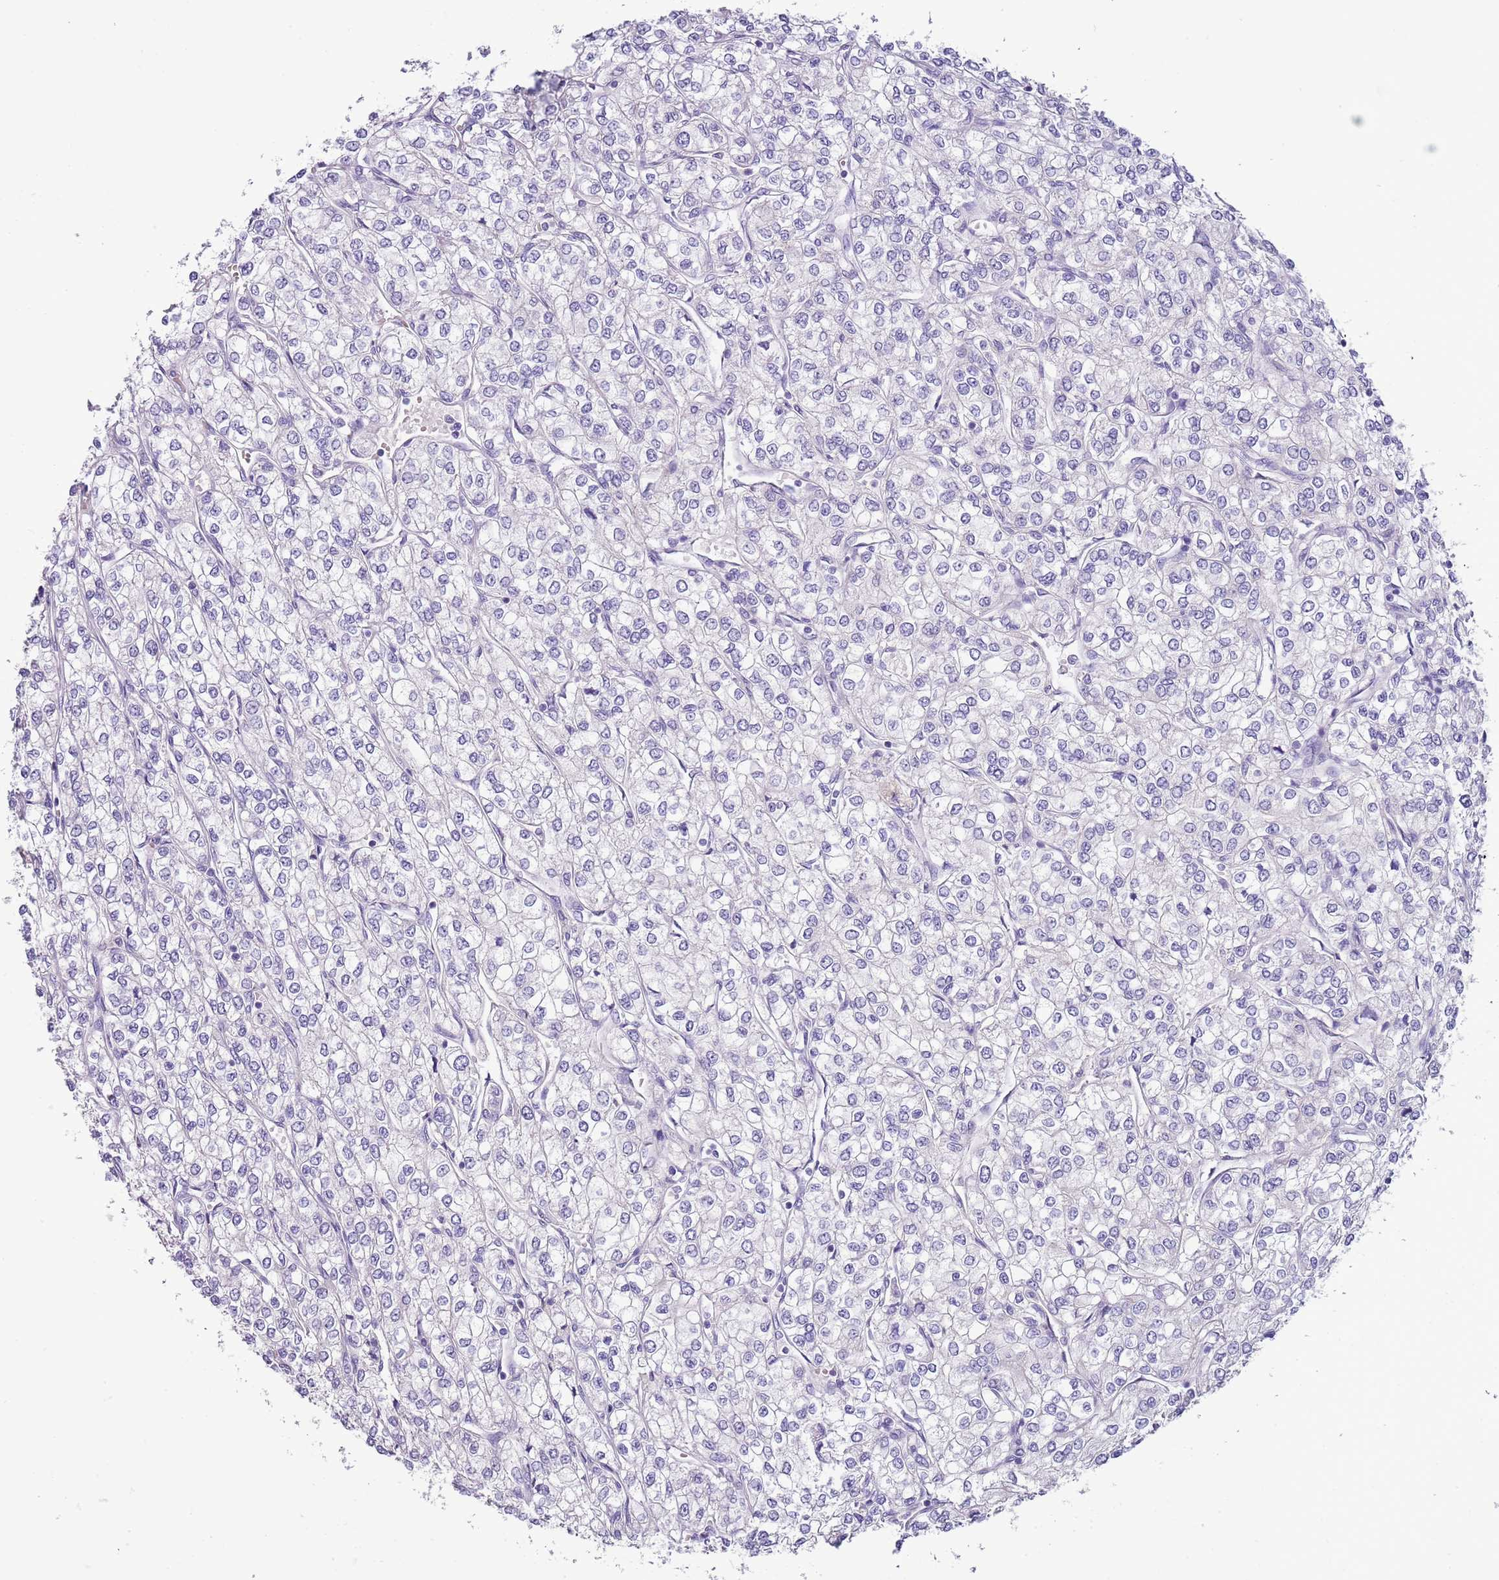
{"staining": {"intensity": "negative", "quantity": "none", "location": "none"}, "tissue": "renal cancer", "cell_type": "Tumor cells", "image_type": "cancer", "snomed": [{"axis": "morphology", "description": "Adenocarcinoma, NOS"}, {"axis": "topography", "description": "Kidney"}], "caption": "The image shows no significant expression in tumor cells of renal cancer (adenocarcinoma).", "gene": "NBPF6", "patient": {"sex": "male", "age": 80}}